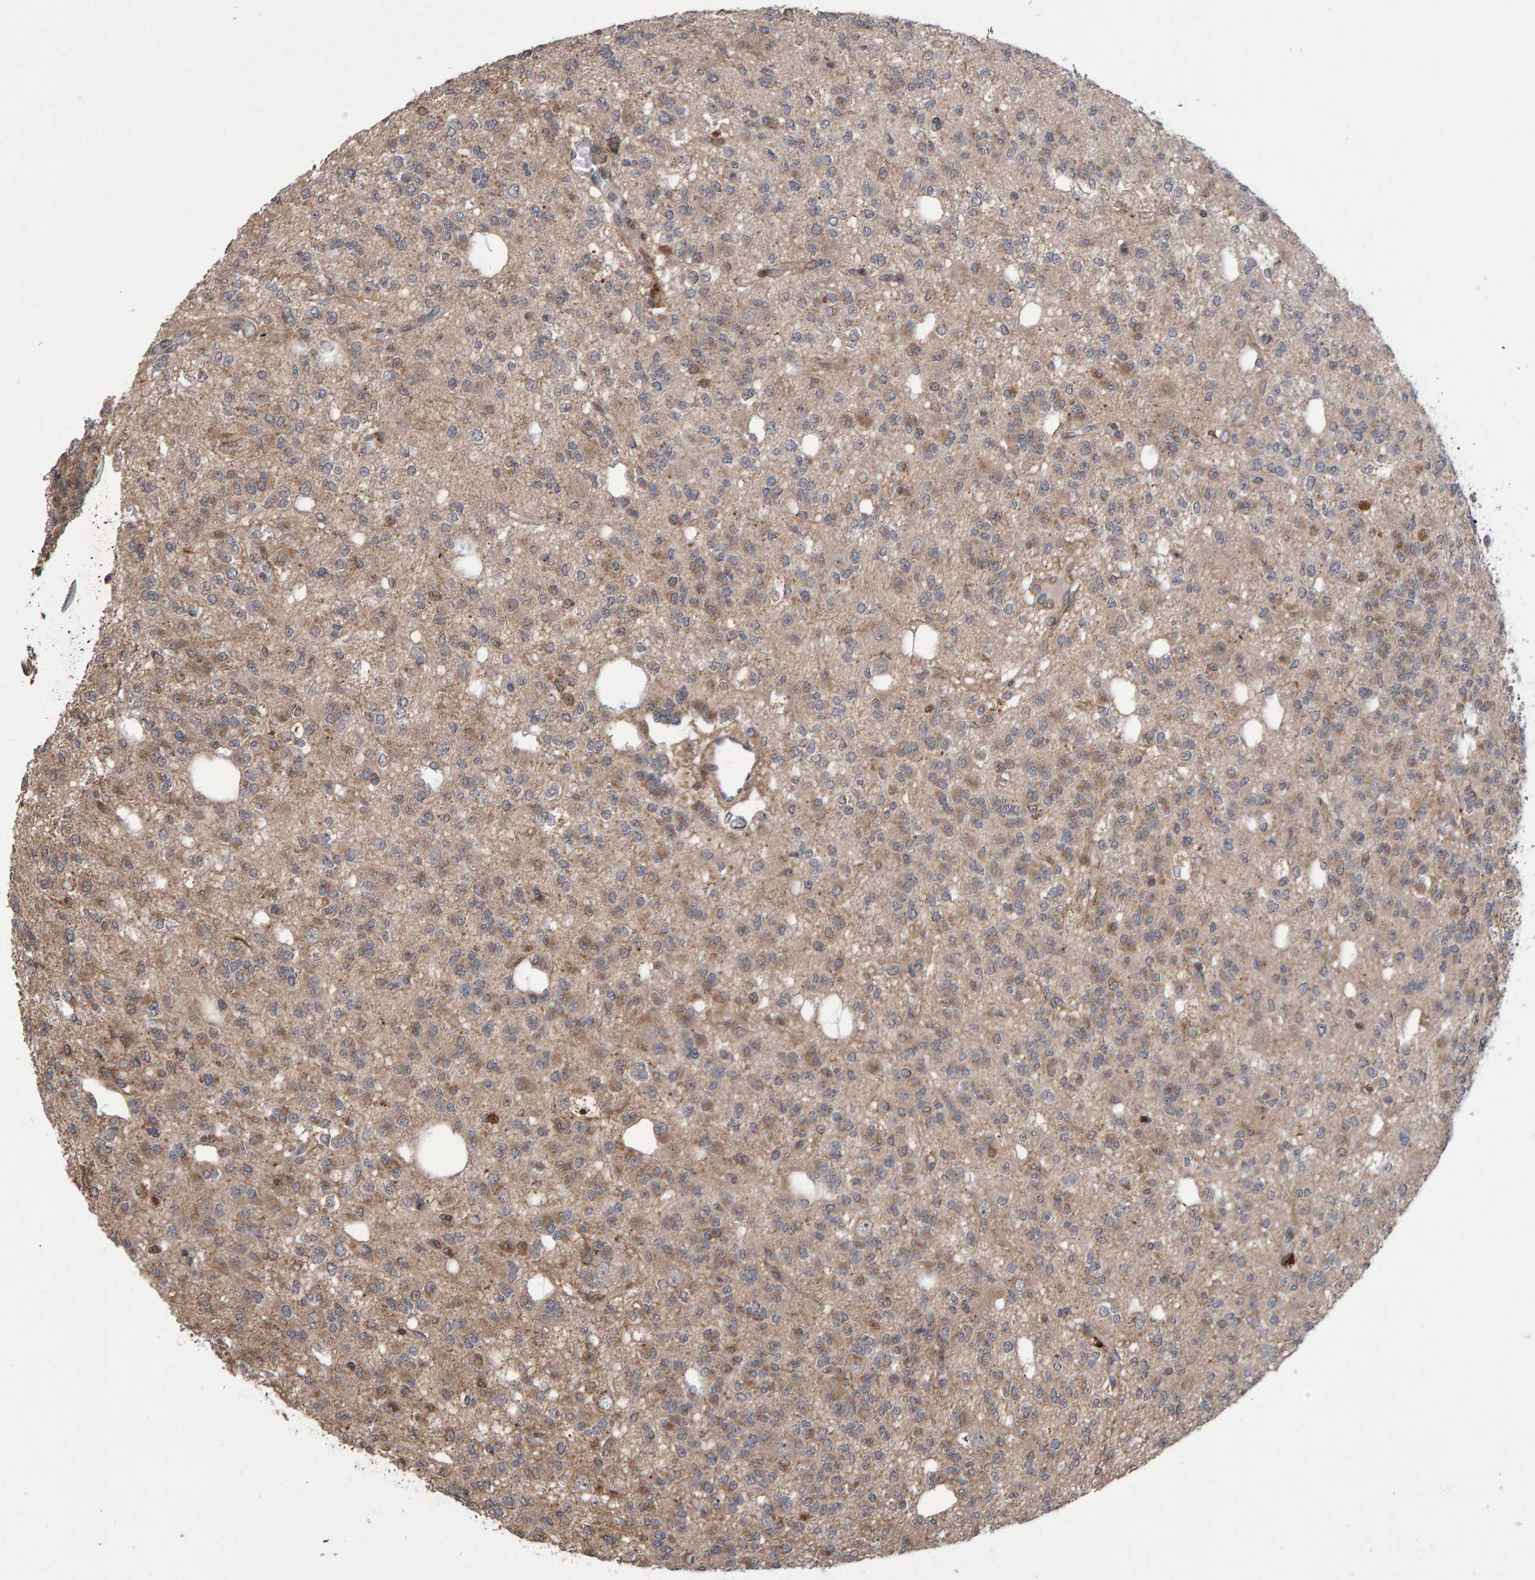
{"staining": {"intensity": "weak", "quantity": ">75%", "location": "cytoplasmic/membranous"}, "tissue": "glioma", "cell_type": "Tumor cells", "image_type": "cancer", "snomed": [{"axis": "morphology", "description": "Glioma, malignant, Low grade"}, {"axis": "topography", "description": "Brain"}], "caption": "This is an image of IHC staining of malignant glioma (low-grade), which shows weak staining in the cytoplasmic/membranous of tumor cells.", "gene": "PECR", "patient": {"sex": "male", "age": 38}}